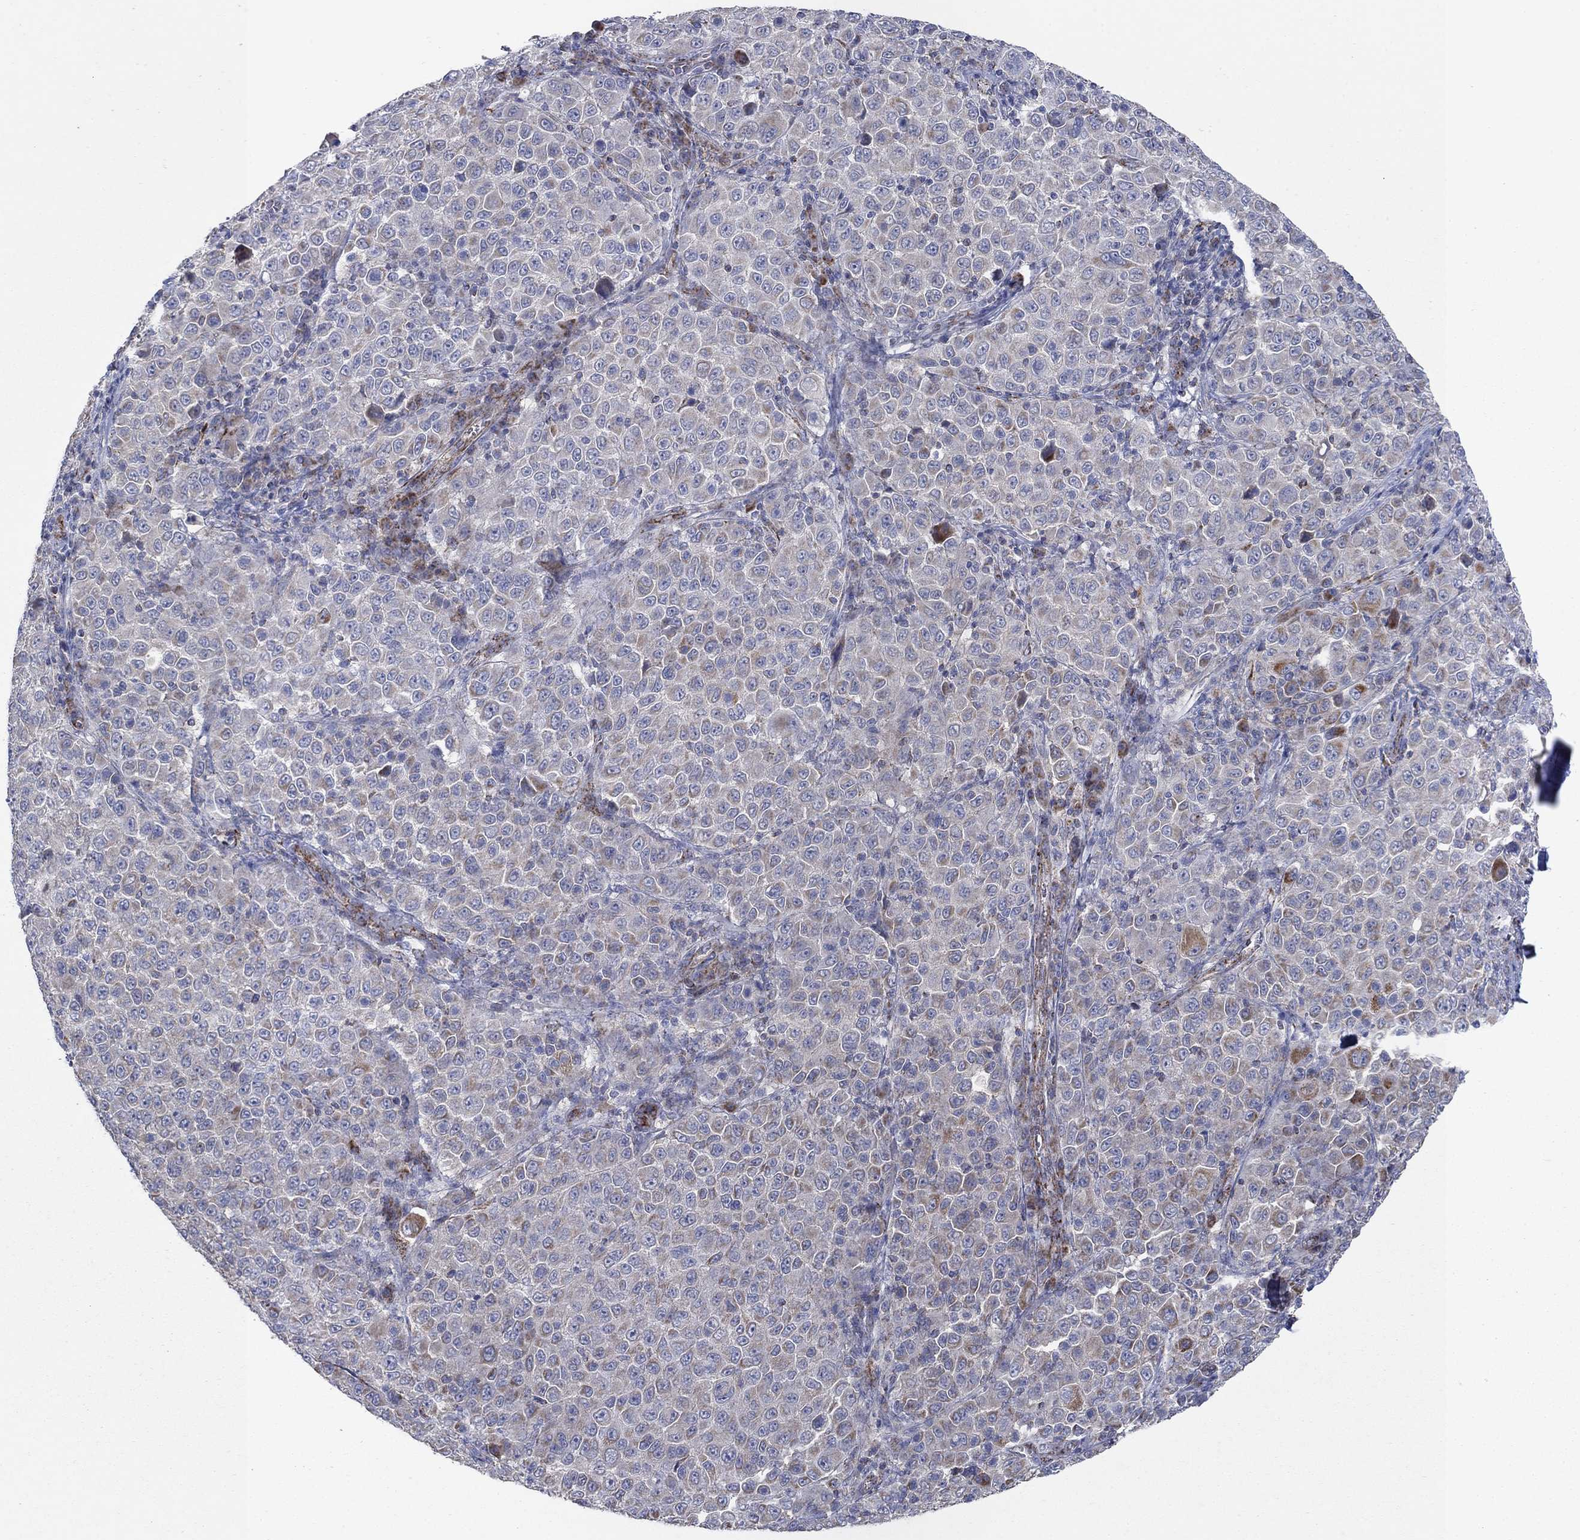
{"staining": {"intensity": "moderate", "quantity": "<25%", "location": "cytoplasmic/membranous"}, "tissue": "melanoma", "cell_type": "Tumor cells", "image_type": "cancer", "snomed": [{"axis": "morphology", "description": "Malignant melanoma, NOS"}, {"axis": "topography", "description": "Skin"}], "caption": "Human melanoma stained with a protein marker shows moderate staining in tumor cells.", "gene": "PNPLA2", "patient": {"sex": "female", "age": 57}}